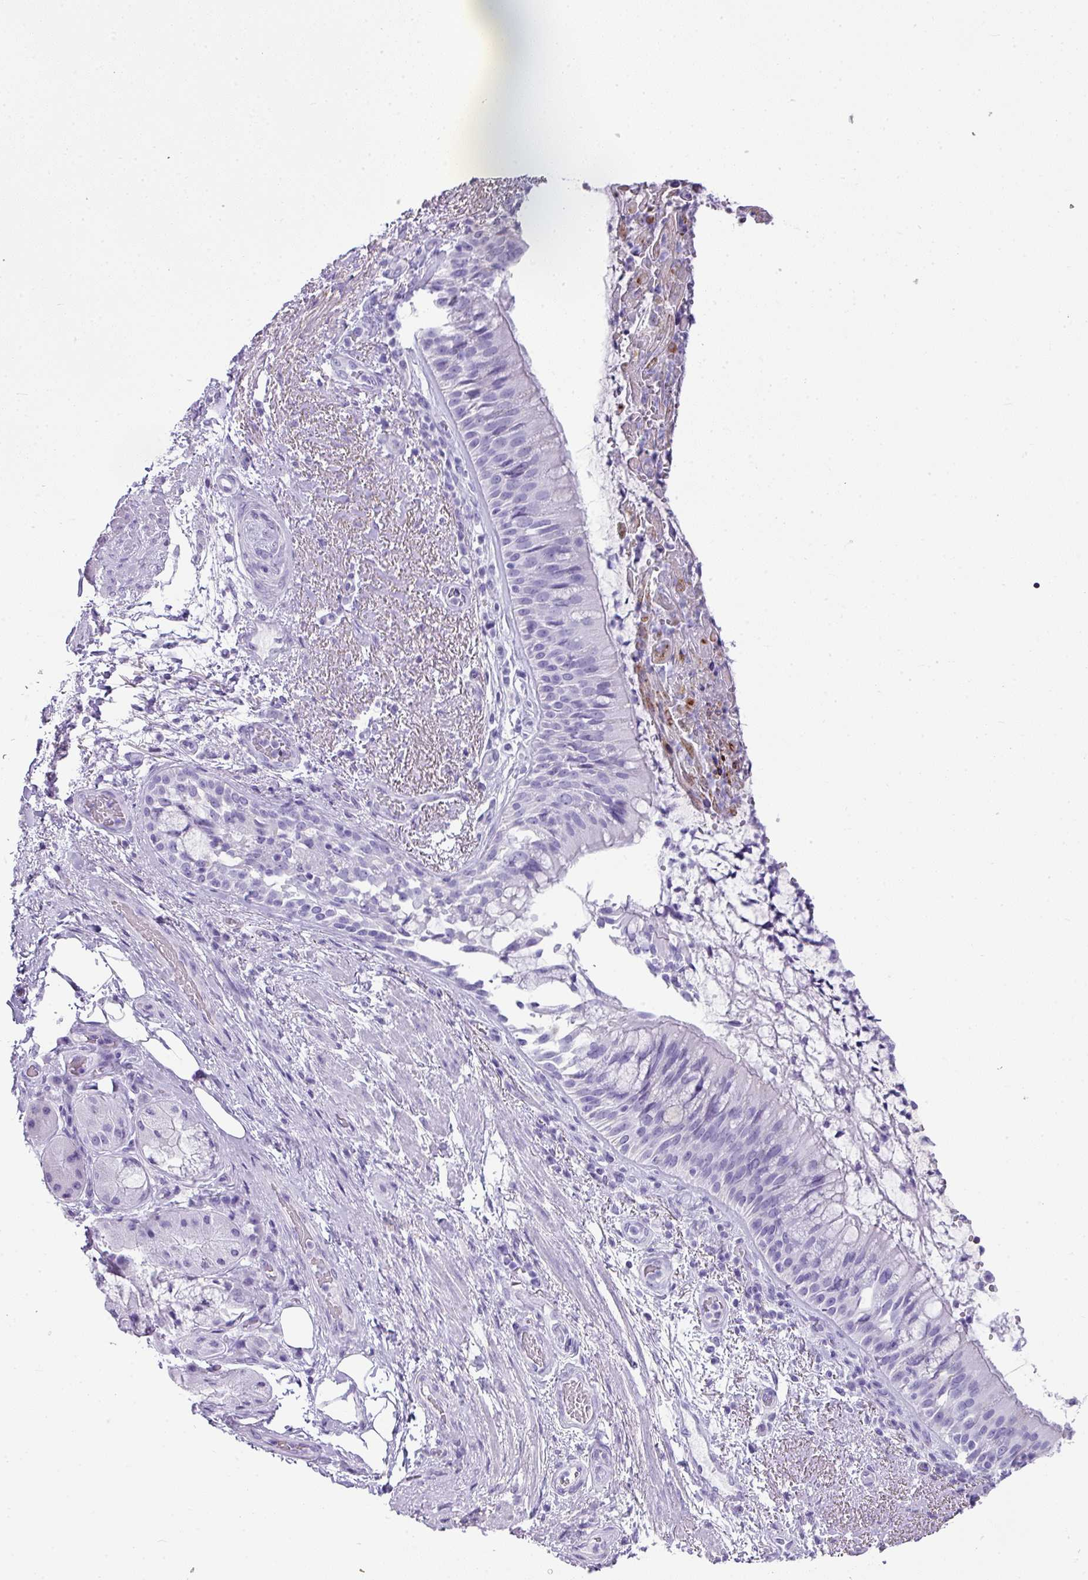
{"staining": {"intensity": "weak", "quantity": "<25%", "location": "cytoplasmic/membranous"}, "tissue": "bronchus", "cell_type": "Respiratory epithelial cells", "image_type": "normal", "snomed": [{"axis": "morphology", "description": "Normal tissue, NOS"}, {"axis": "topography", "description": "Cartilage tissue"}, {"axis": "topography", "description": "Bronchus"}], "caption": "Respiratory epithelial cells are negative for brown protein staining in unremarkable bronchus. (Immunohistochemistry (ihc), brightfield microscopy, high magnification).", "gene": "ZNF568", "patient": {"sex": "male", "age": 63}}